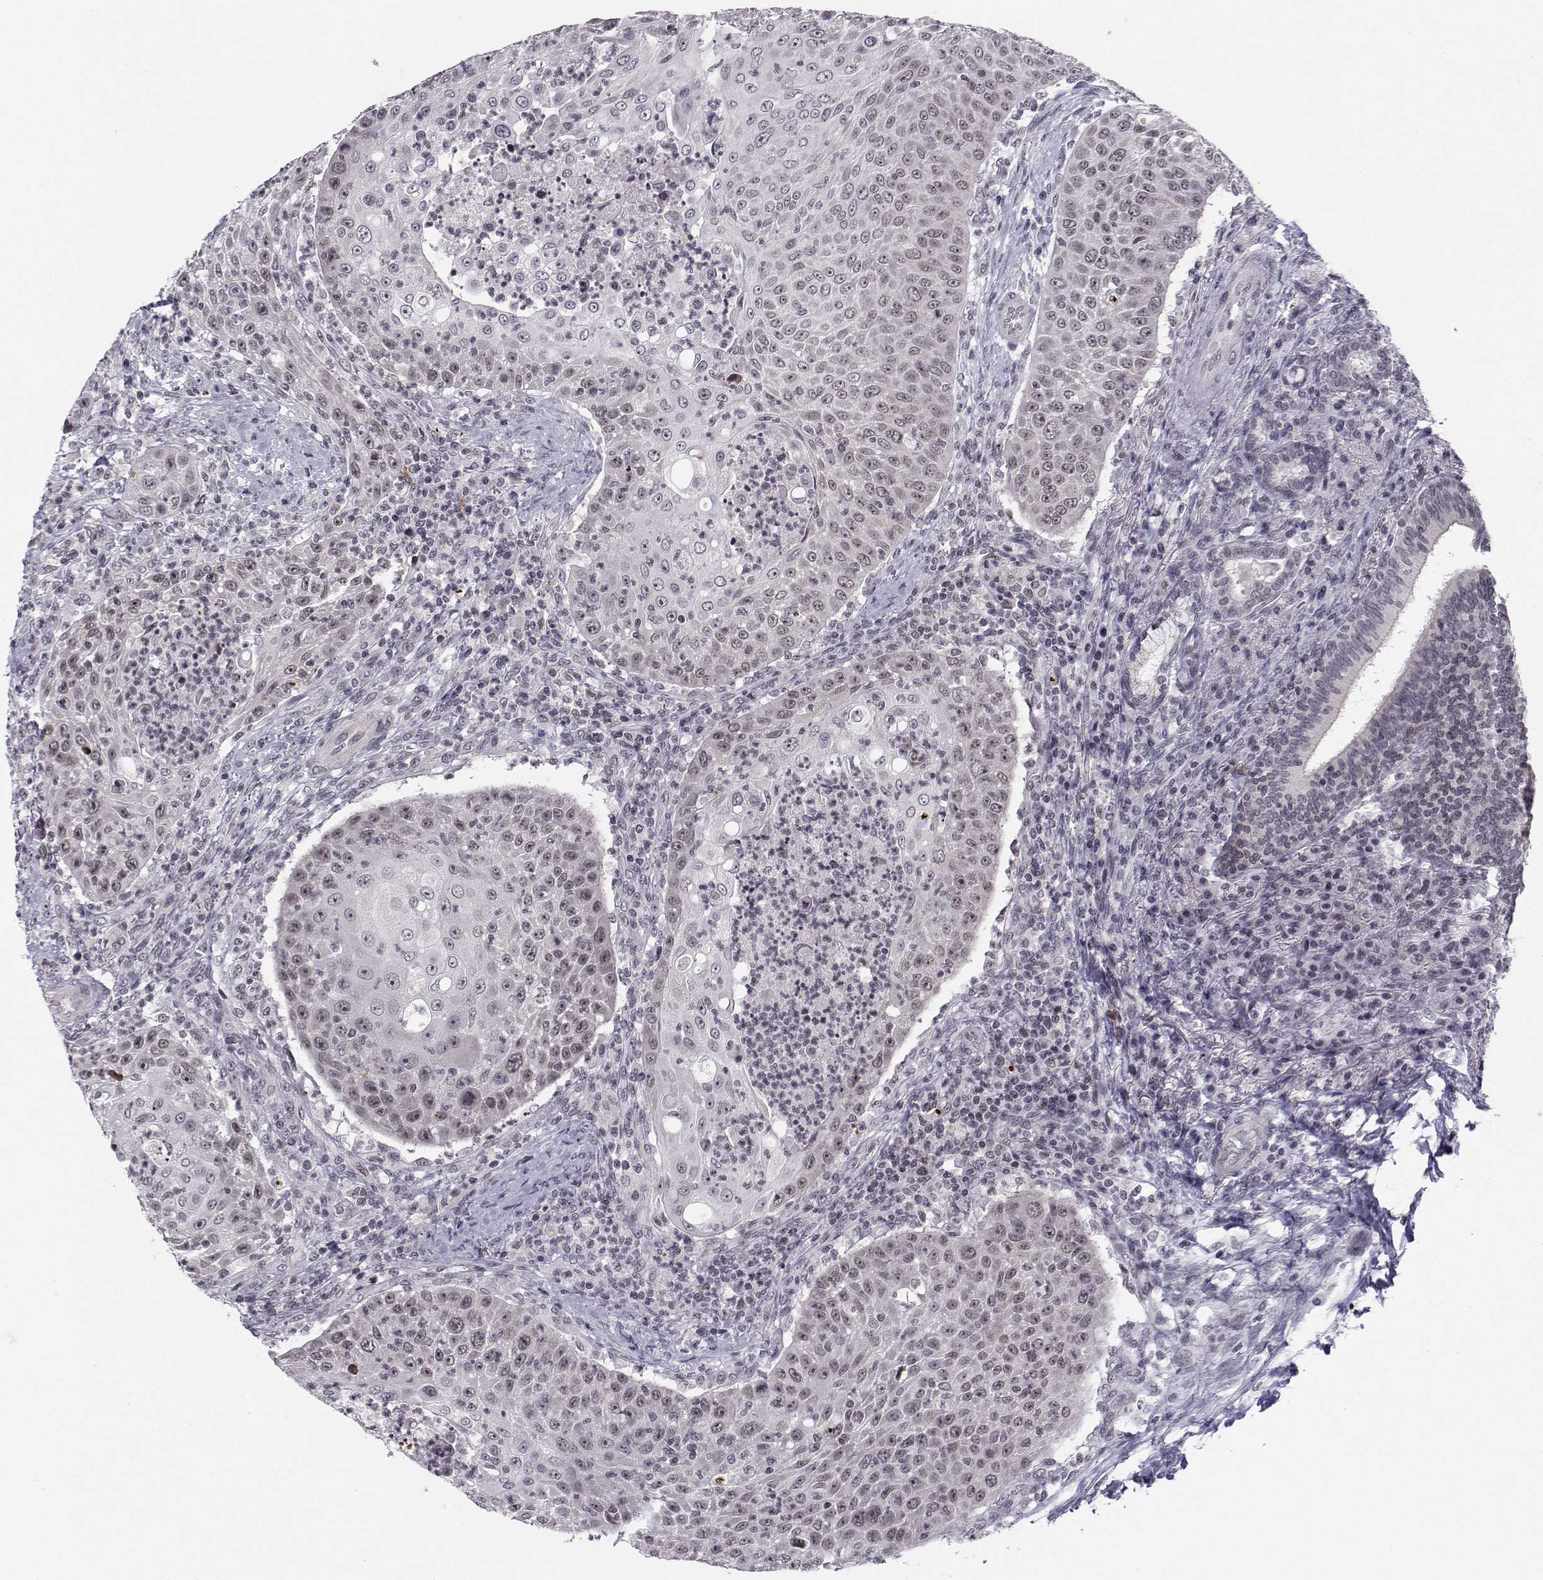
{"staining": {"intensity": "negative", "quantity": "none", "location": "none"}, "tissue": "head and neck cancer", "cell_type": "Tumor cells", "image_type": "cancer", "snomed": [{"axis": "morphology", "description": "Squamous cell carcinoma, NOS"}, {"axis": "topography", "description": "Head-Neck"}], "caption": "An immunohistochemistry (IHC) micrograph of head and neck cancer is shown. There is no staining in tumor cells of head and neck cancer. Nuclei are stained in blue.", "gene": "MARCHF4", "patient": {"sex": "male", "age": 69}}